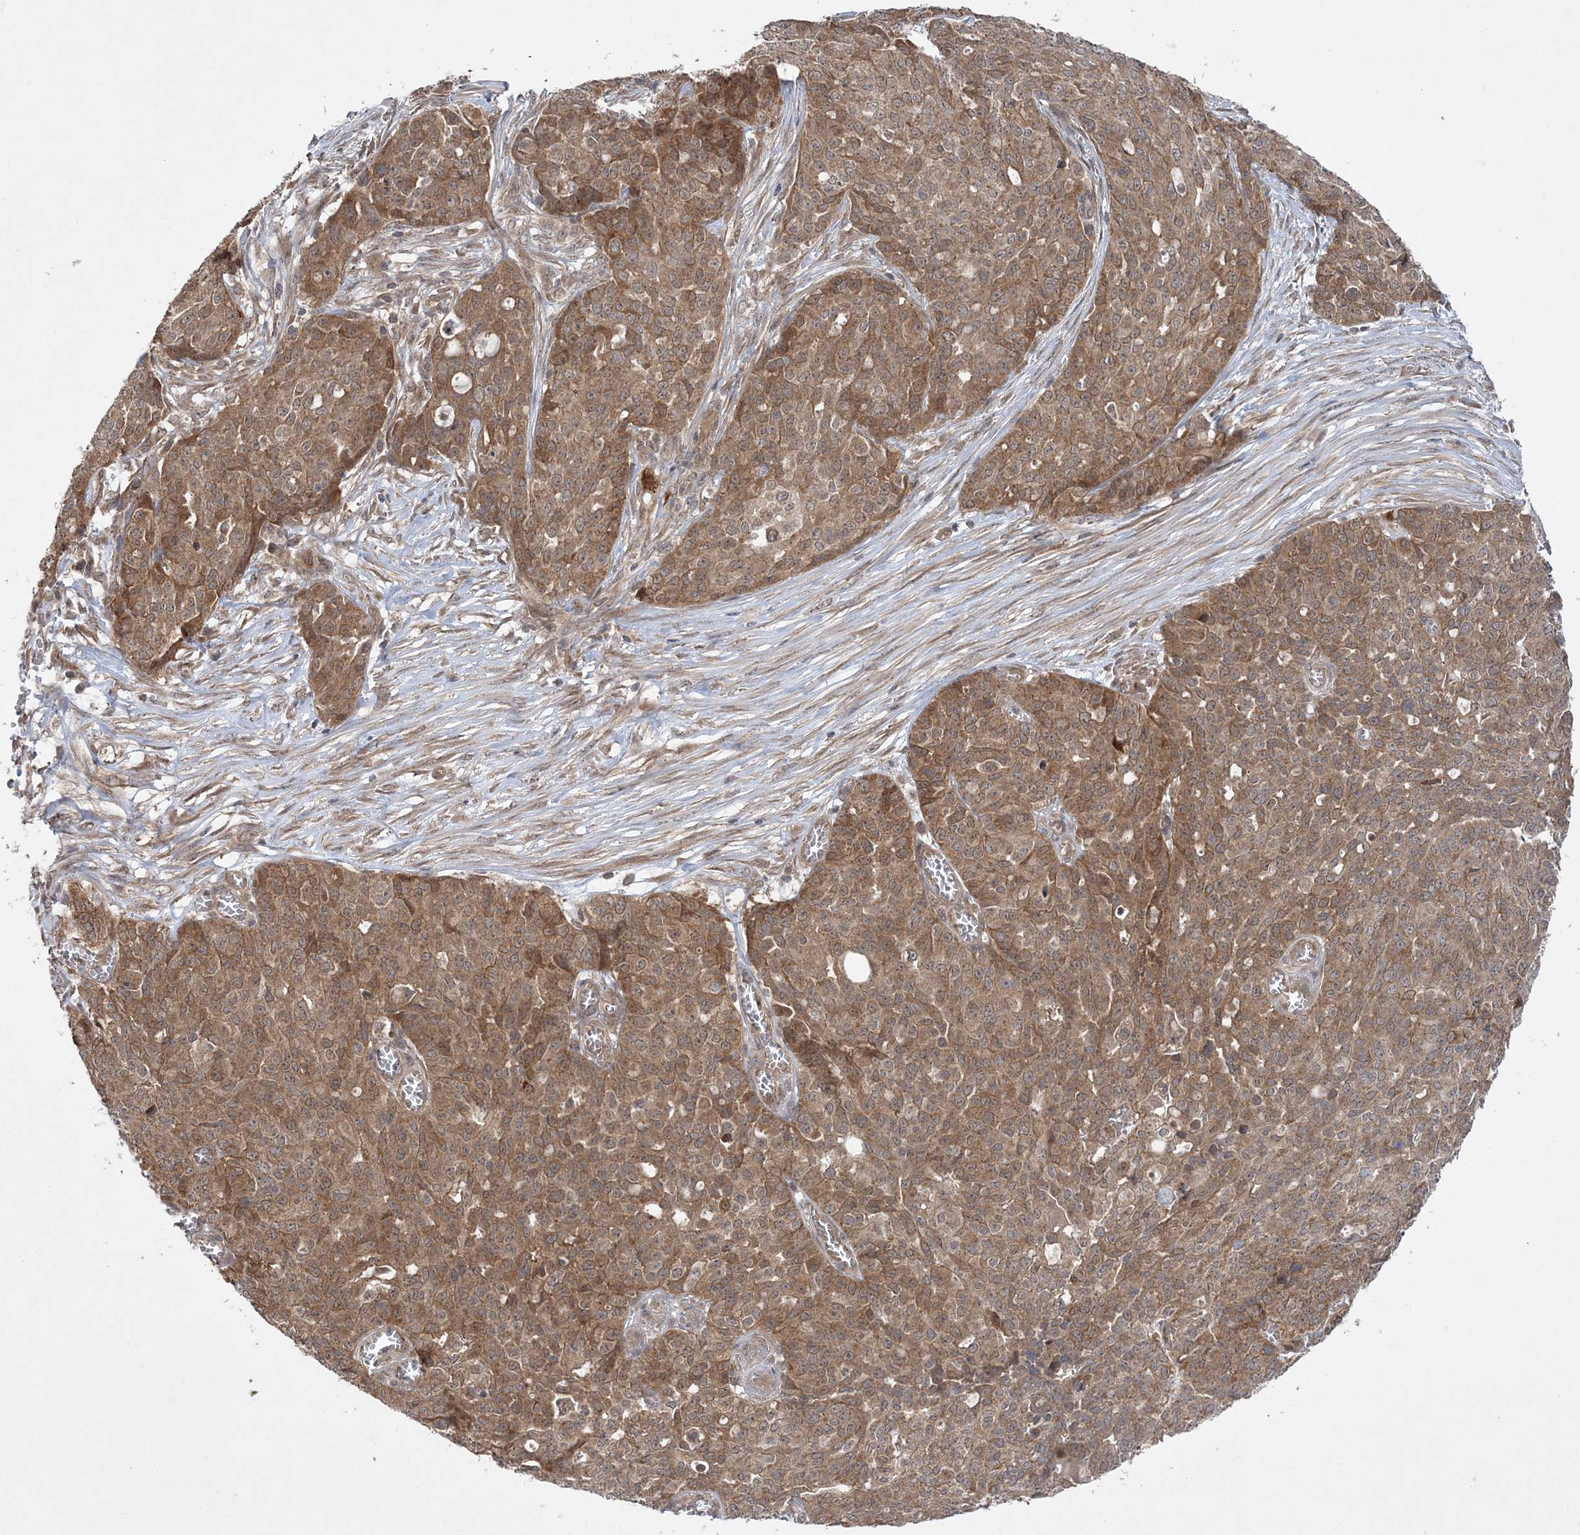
{"staining": {"intensity": "moderate", "quantity": ">75%", "location": "cytoplasmic/membranous"}, "tissue": "ovarian cancer", "cell_type": "Tumor cells", "image_type": "cancer", "snomed": [{"axis": "morphology", "description": "Cystadenocarcinoma, serous, NOS"}, {"axis": "topography", "description": "Soft tissue"}, {"axis": "topography", "description": "Ovary"}], "caption": "An image of ovarian cancer (serous cystadenocarcinoma) stained for a protein displays moderate cytoplasmic/membranous brown staining in tumor cells. Using DAB (3,3'-diaminobenzidine) (brown) and hematoxylin (blue) stains, captured at high magnification using brightfield microscopy.", "gene": "MMADHC", "patient": {"sex": "female", "age": 57}}